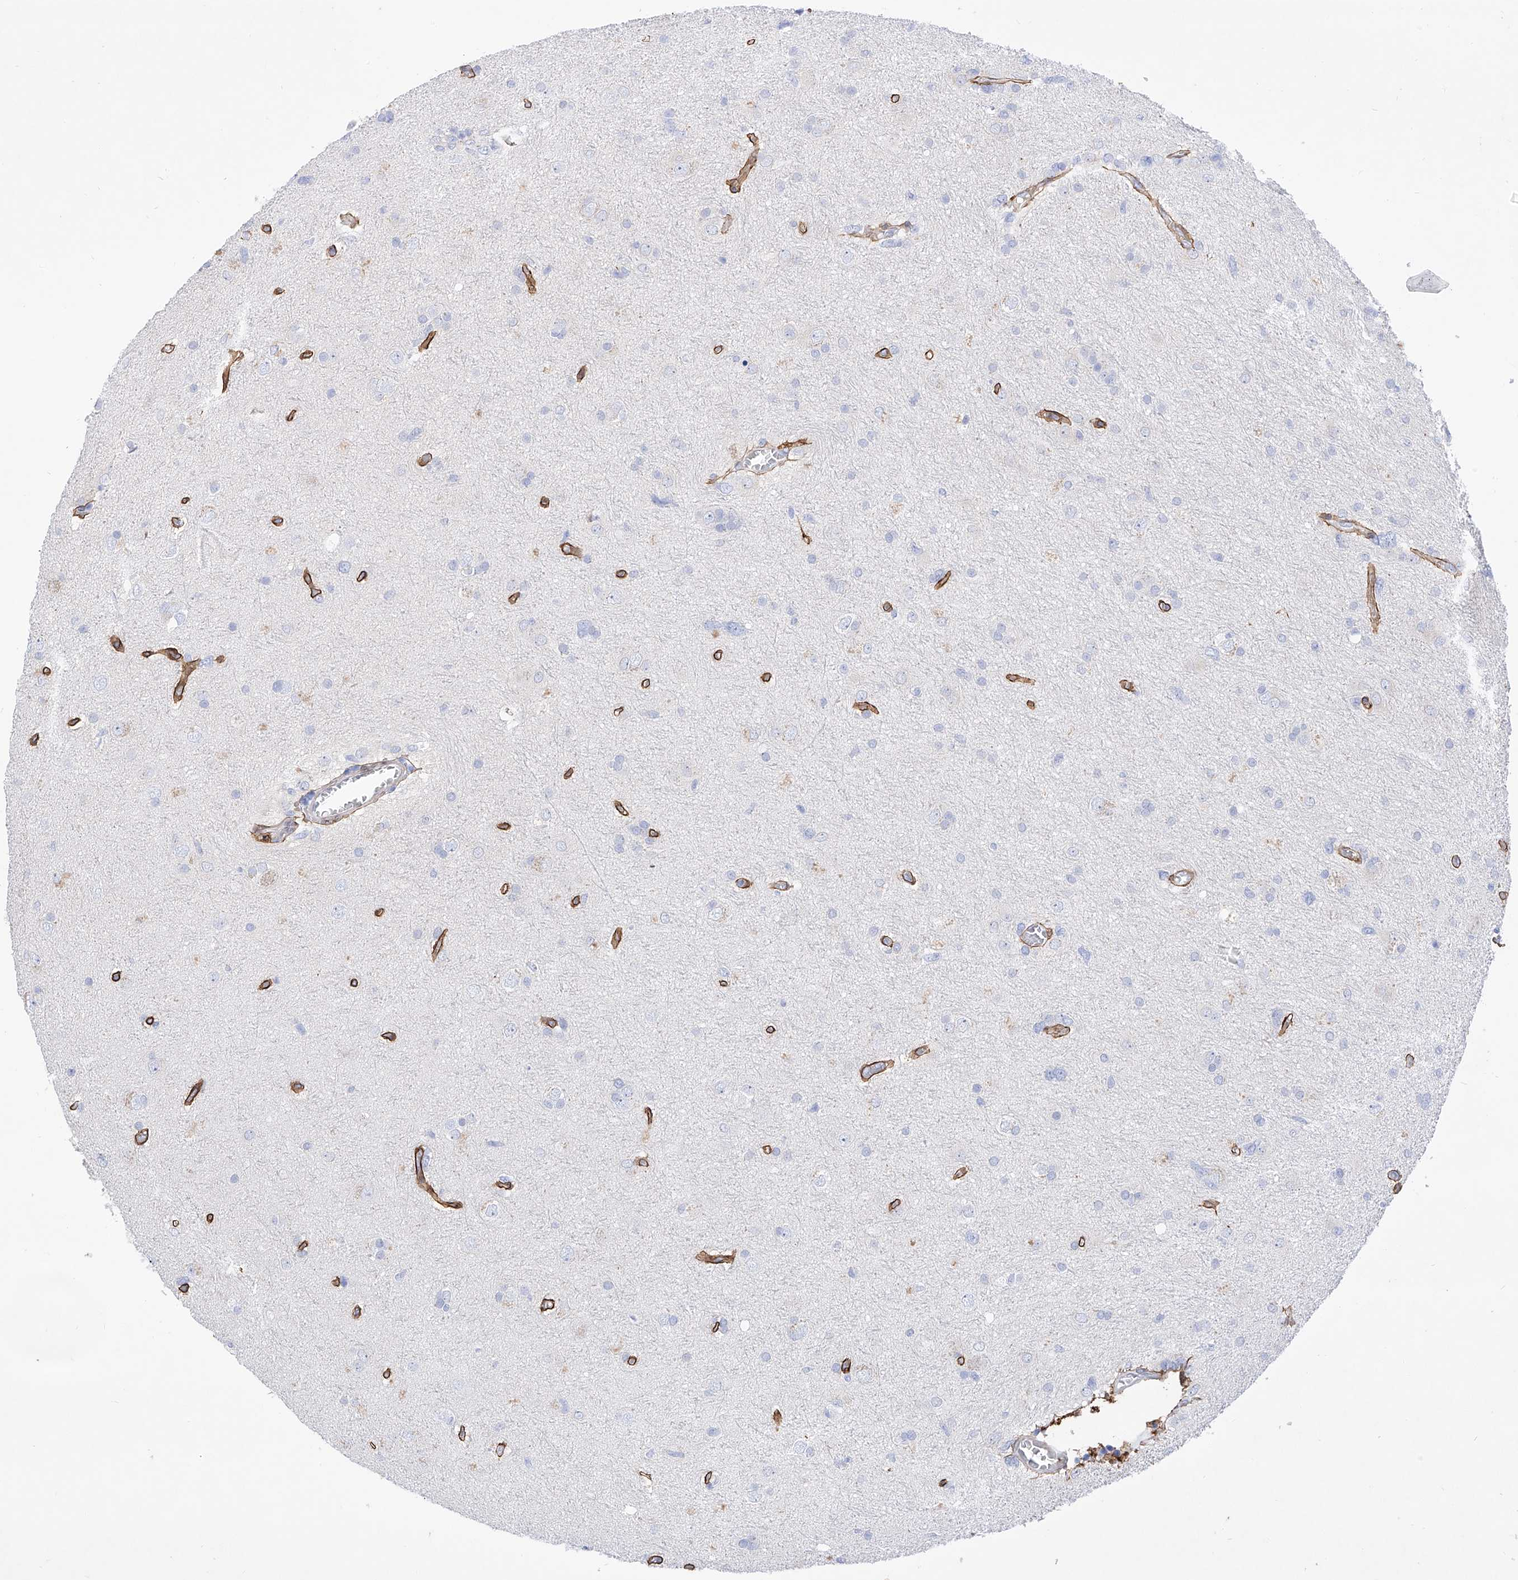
{"staining": {"intensity": "negative", "quantity": "none", "location": "none"}, "tissue": "glioma", "cell_type": "Tumor cells", "image_type": "cancer", "snomed": [{"axis": "morphology", "description": "Glioma, malignant, High grade"}, {"axis": "topography", "description": "Brain"}], "caption": "Immunohistochemistry image of malignant glioma (high-grade) stained for a protein (brown), which demonstrates no positivity in tumor cells.", "gene": "LCLAT1", "patient": {"sex": "female", "age": 59}}